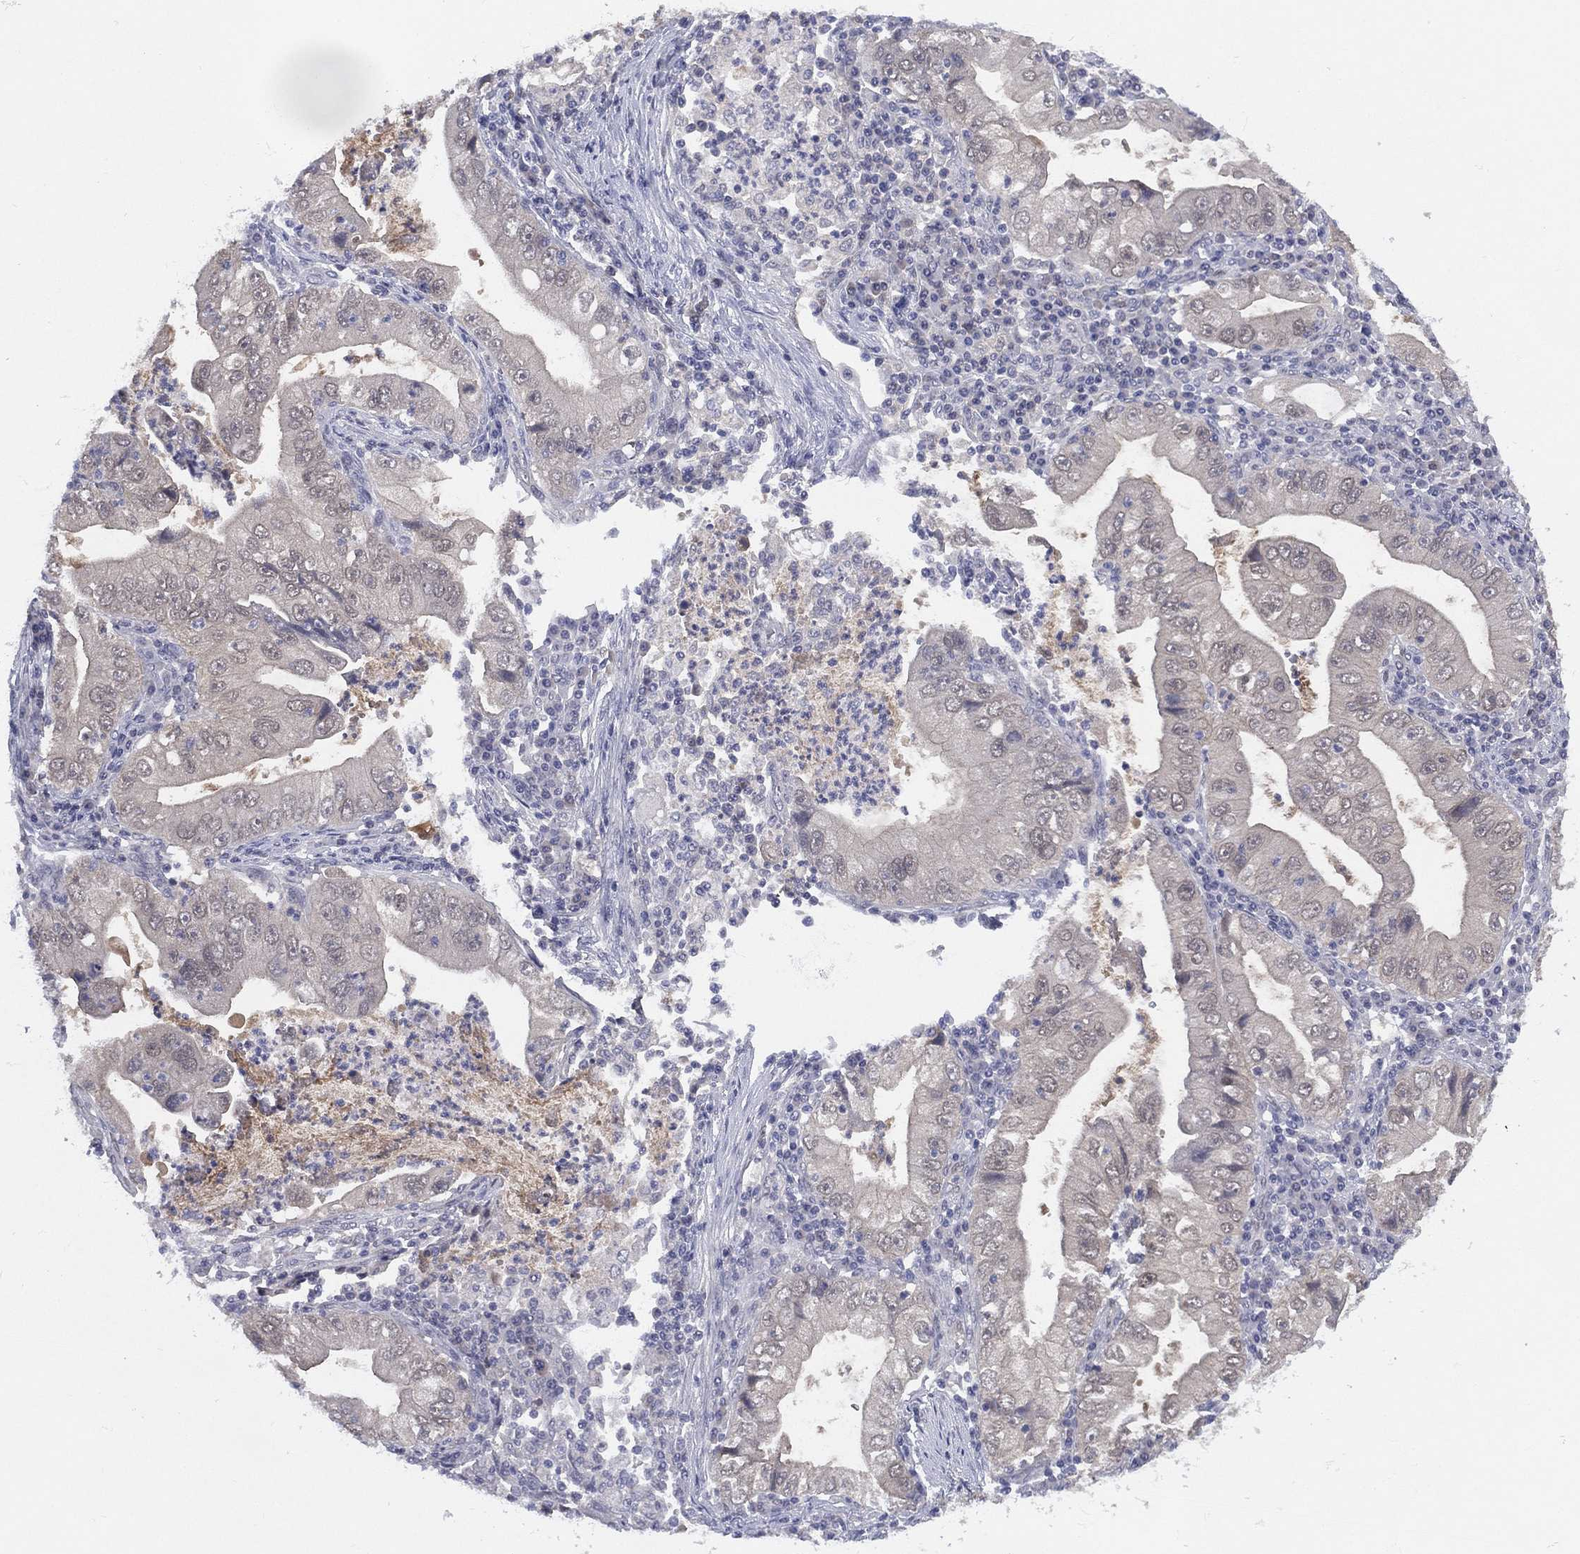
{"staining": {"intensity": "negative", "quantity": "none", "location": "none"}, "tissue": "stomach cancer", "cell_type": "Tumor cells", "image_type": "cancer", "snomed": [{"axis": "morphology", "description": "Adenocarcinoma, NOS"}, {"axis": "topography", "description": "Stomach"}], "caption": "This micrograph is of stomach adenocarcinoma stained with IHC to label a protein in brown with the nuclei are counter-stained blue. There is no positivity in tumor cells.", "gene": "DDAH1", "patient": {"sex": "male", "age": 76}}